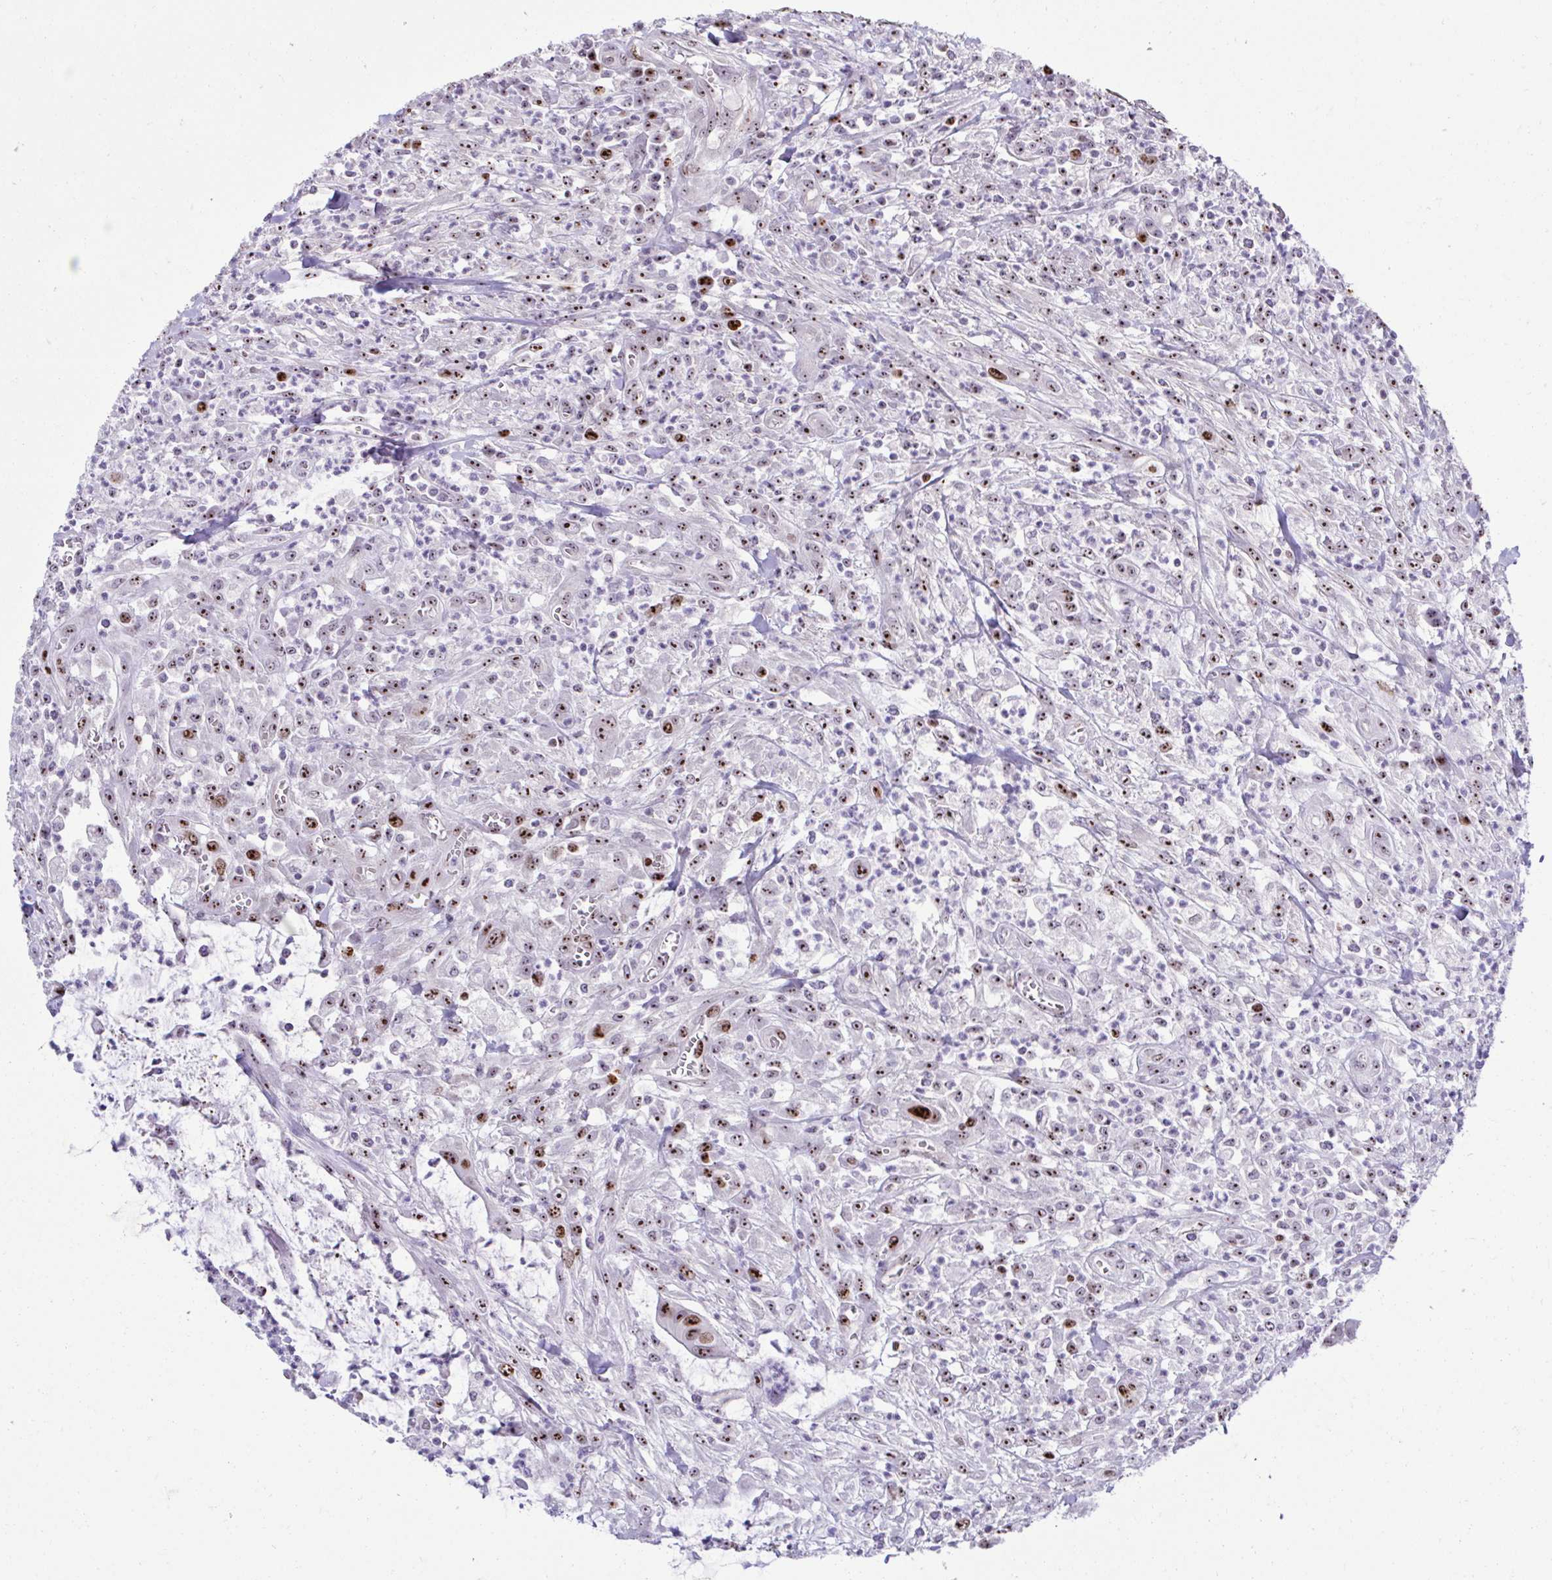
{"staining": {"intensity": "strong", "quantity": "25%-75%", "location": "nuclear"}, "tissue": "colorectal cancer", "cell_type": "Tumor cells", "image_type": "cancer", "snomed": [{"axis": "morphology", "description": "Adenocarcinoma, NOS"}, {"axis": "topography", "description": "Colon"}], "caption": "Immunohistochemical staining of human colorectal adenocarcinoma shows strong nuclear protein positivity in approximately 25%-75% of tumor cells. The protein of interest is shown in brown color, while the nuclei are stained blue.", "gene": "CEP72", "patient": {"sex": "male", "age": 65}}